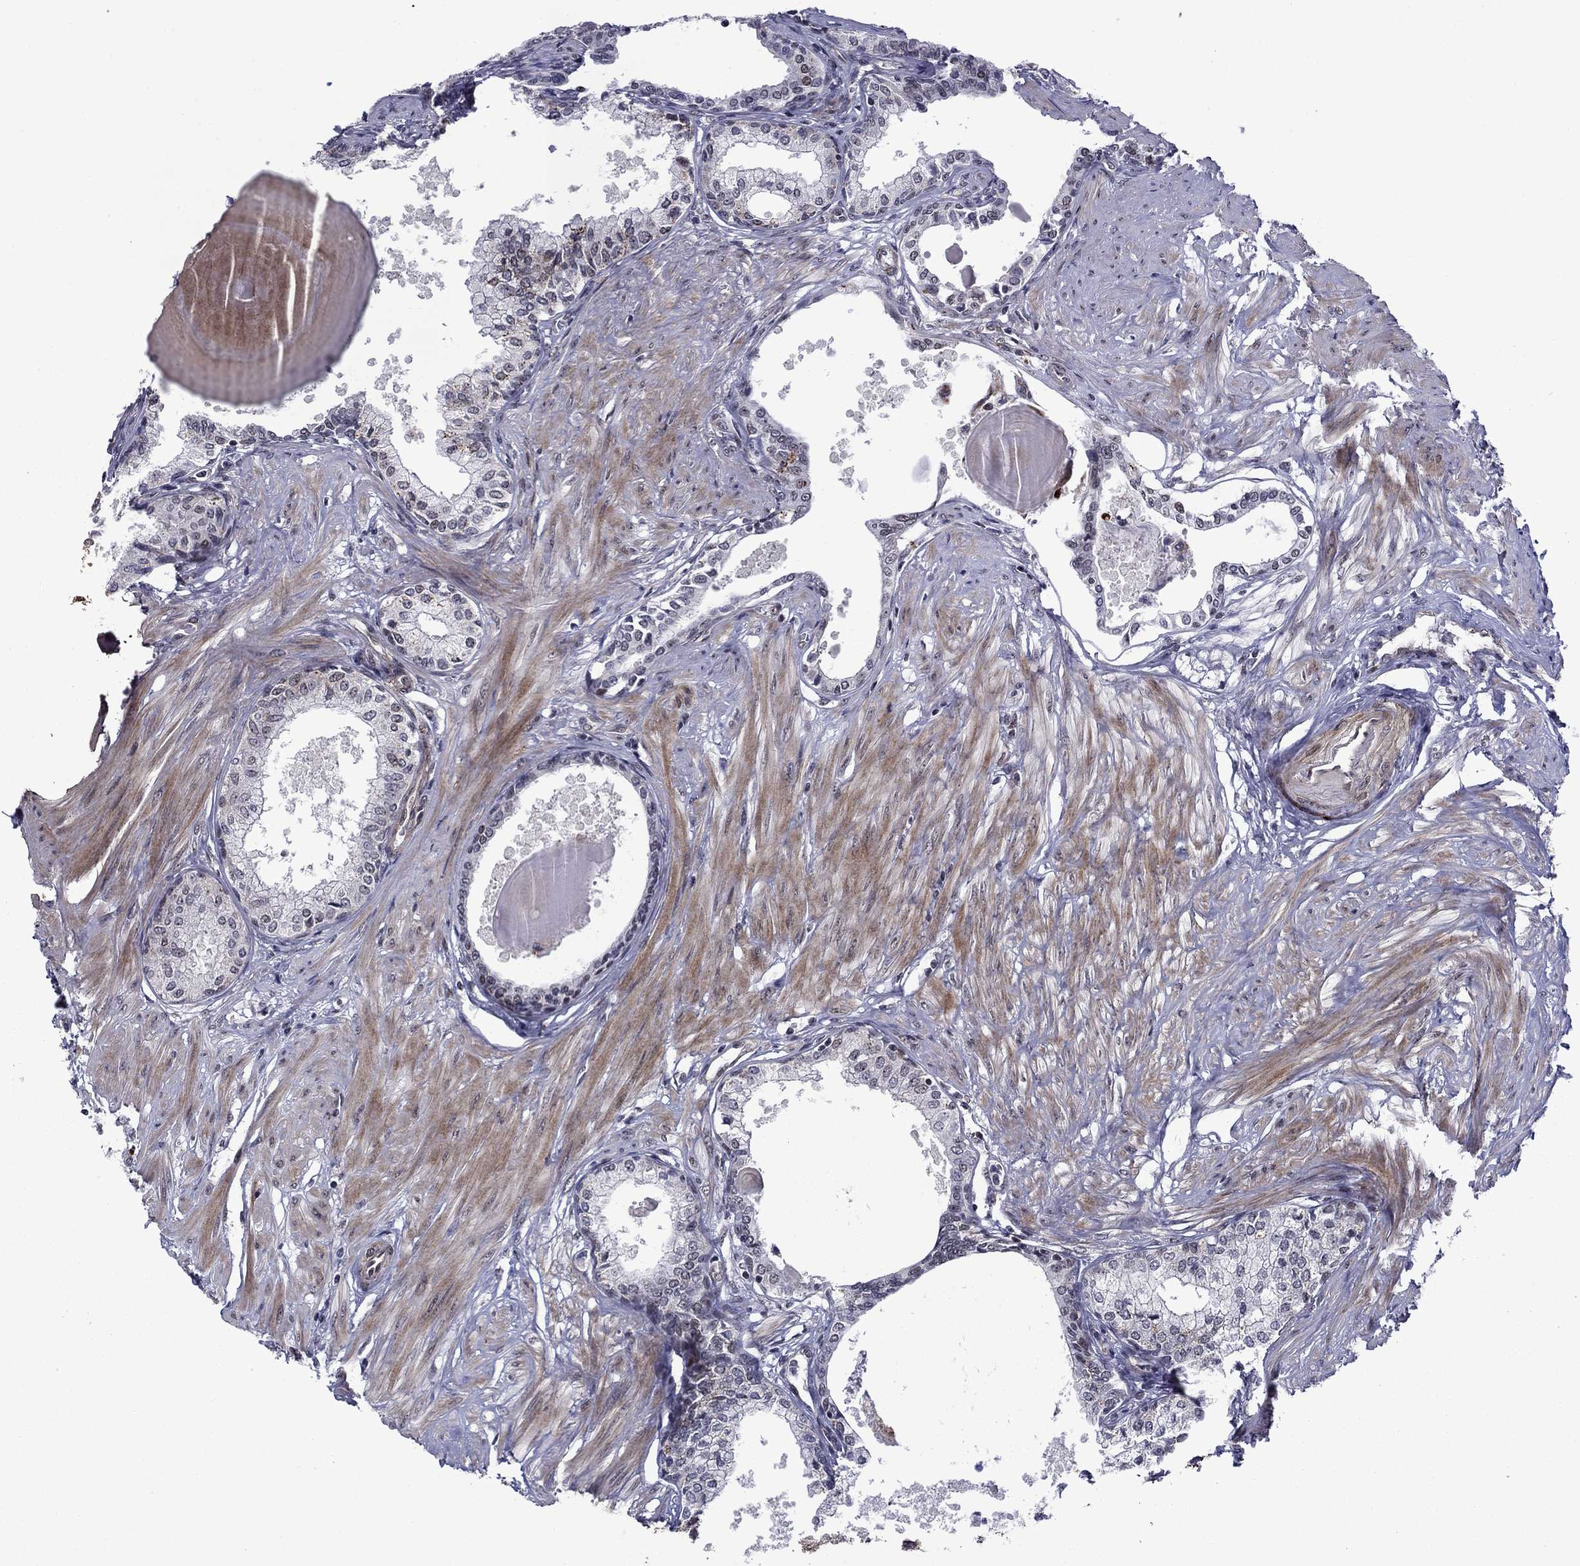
{"staining": {"intensity": "moderate", "quantity": "<25%", "location": "nuclear"}, "tissue": "prostate", "cell_type": "Glandular cells", "image_type": "normal", "snomed": [{"axis": "morphology", "description": "Normal tissue, NOS"}, {"axis": "topography", "description": "Prostate"}], "caption": "Protein positivity by immunohistochemistry (IHC) reveals moderate nuclear staining in approximately <25% of glandular cells in unremarkable prostate.", "gene": "SURF2", "patient": {"sex": "male", "age": 63}}